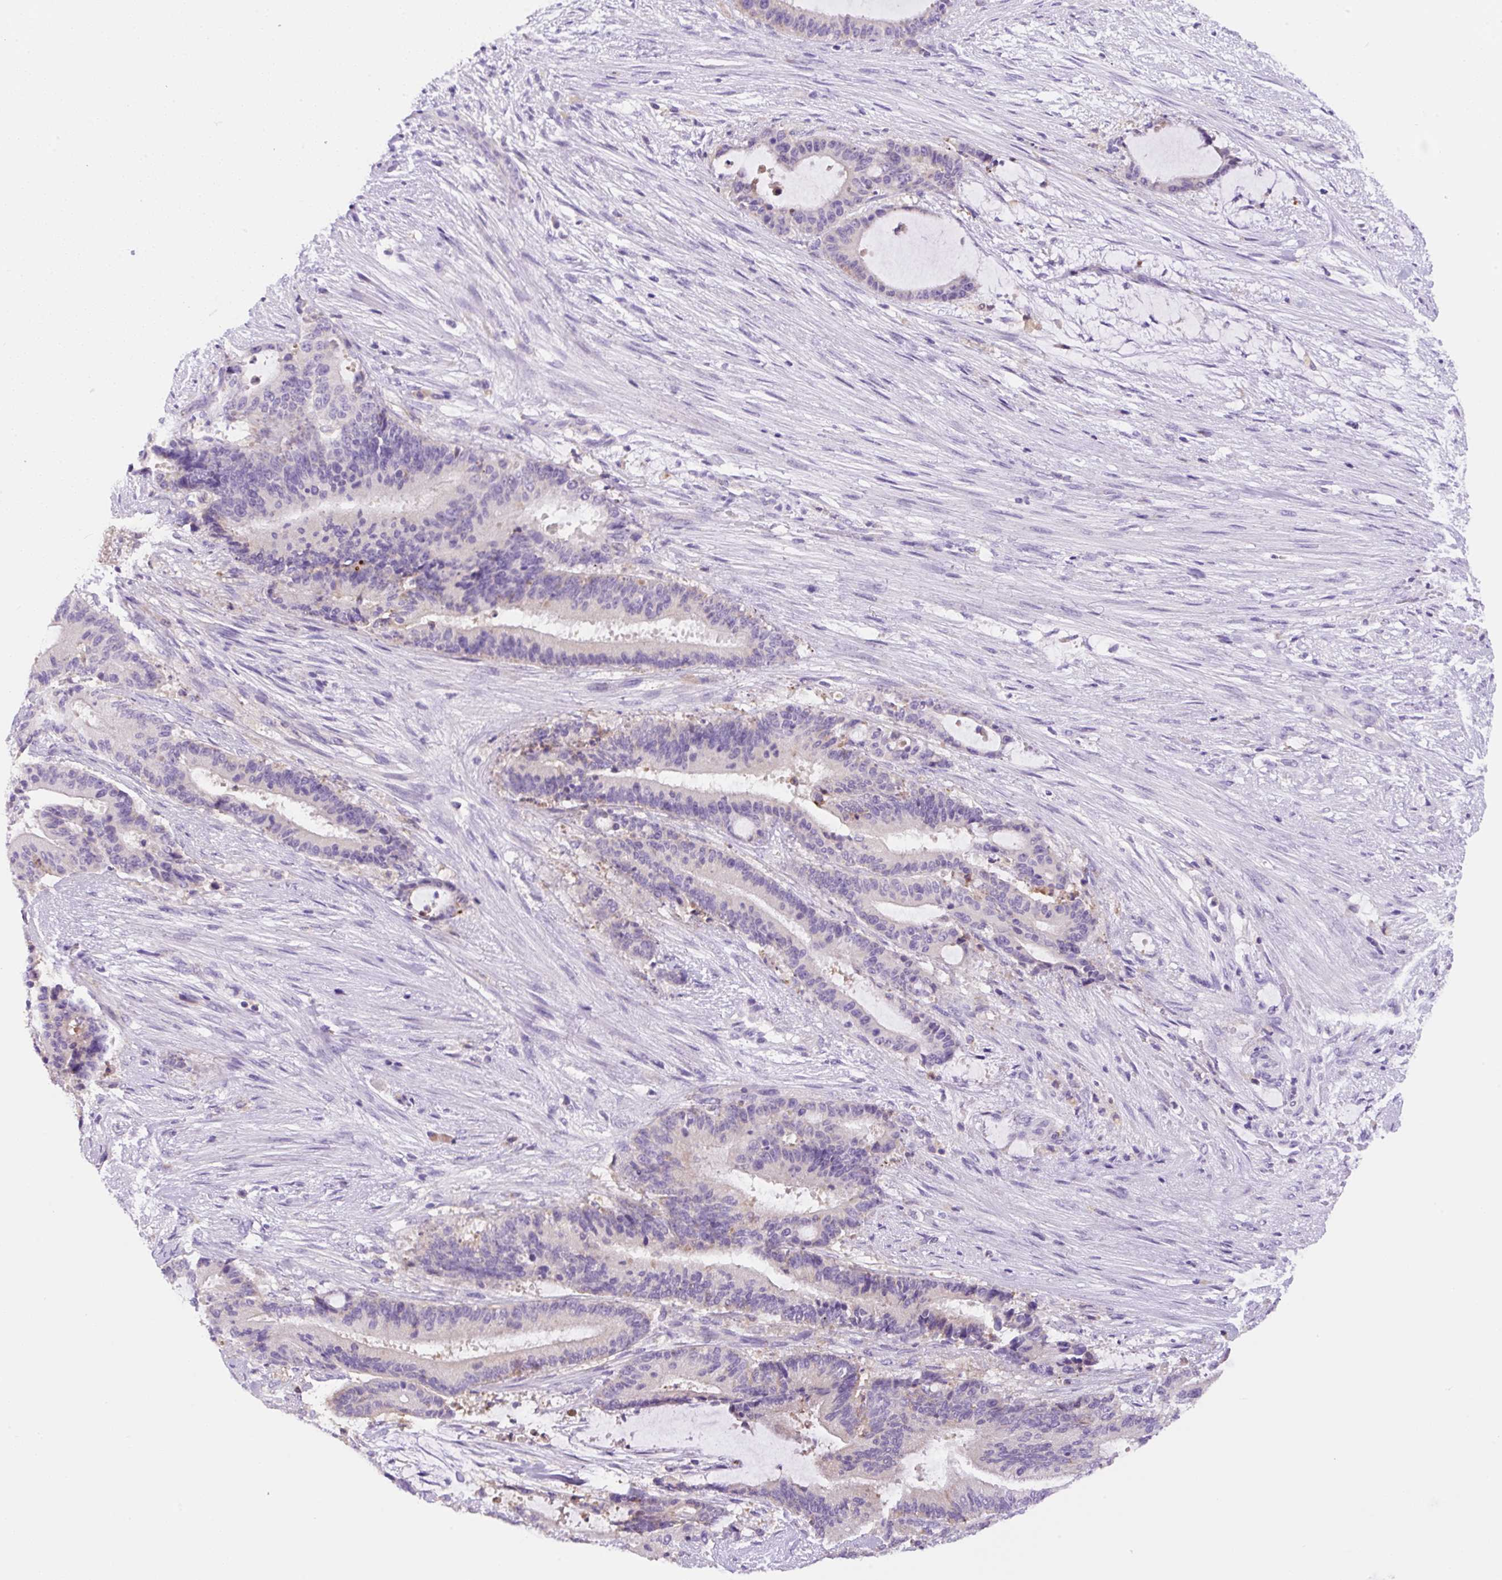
{"staining": {"intensity": "negative", "quantity": "none", "location": "none"}, "tissue": "liver cancer", "cell_type": "Tumor cells", "image_type": "cancer", "snomed": [{"axis": "morphology", "description": "Normal tissue, NOS"}, {"axis": "morphology", "description": "Cholangiocarcinoma"}, {"axis": "topography", "description": "Liver"}, {"axis": "topography", "description": "Peripheral nerve tissue"}], "caption": "This micrograph is of liver cancer (cholangiocarcinoma) stained with IHC to label a protein in brown with the nuclei are counter-stained blue. There is no positivity in tumor cells.", "gene": "NDST3", "patient": {"sex": "female", "age": 73}}